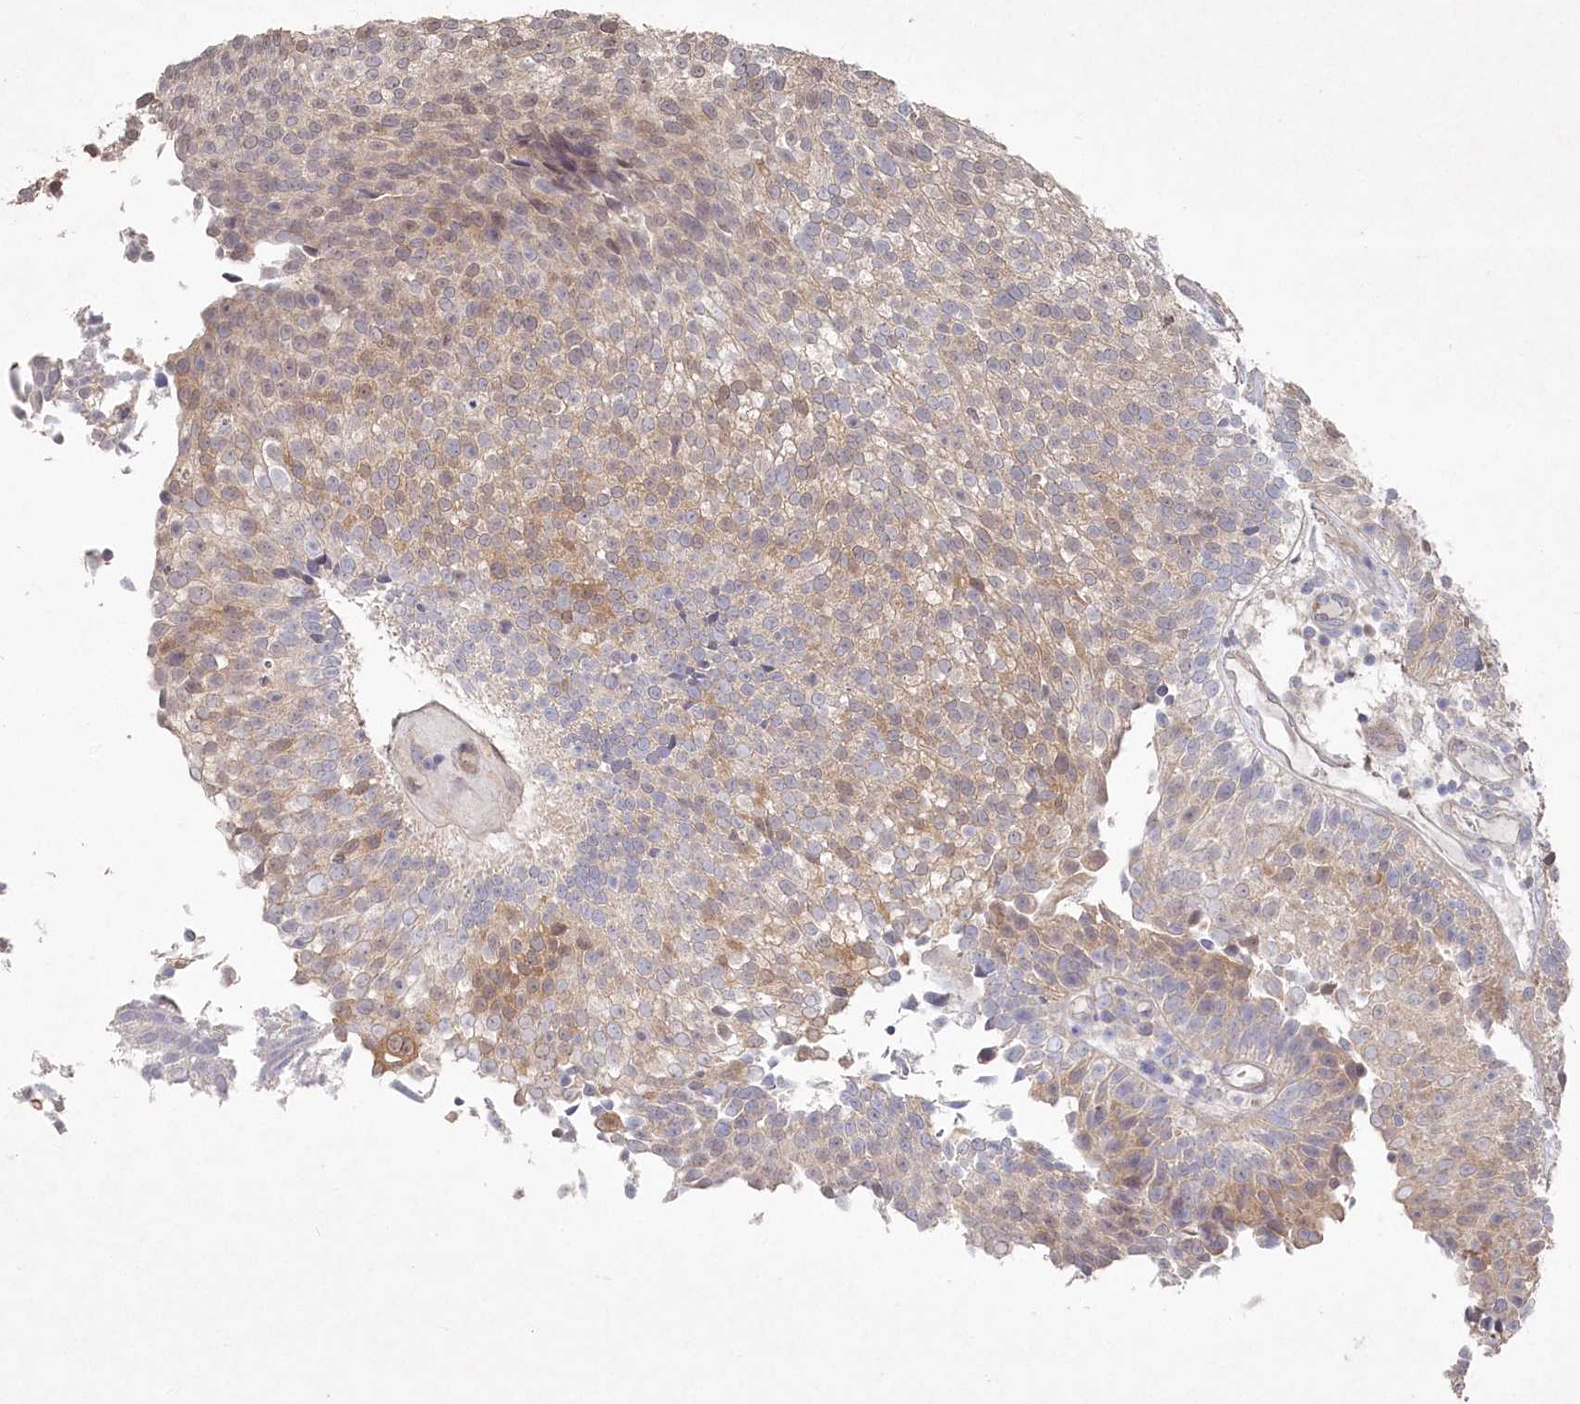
{"staining": {"intensity": "weak", "quantity": "25%-75%", "location": "cytoplasmic/membranous,nuclear"}, "tissue": "urothelial cancer", "cell_type": "Tumor cells", "image_type": "cancer", "snomed": [{"axis": "morphology", "description": "Urothelial carcinoma, Low grade"}, {"axis": "topography", "description": "Urinary bladder"}], "caption": "Urothelial cancer was stained to show a protein in brown. There is low levels of weak cytoplasmic/membranous and nuclear staining in approximately 25%-75% of tumor cells.", "gene": "TGFBRAP1", "patient": {"sex": "male", "age": 86}}